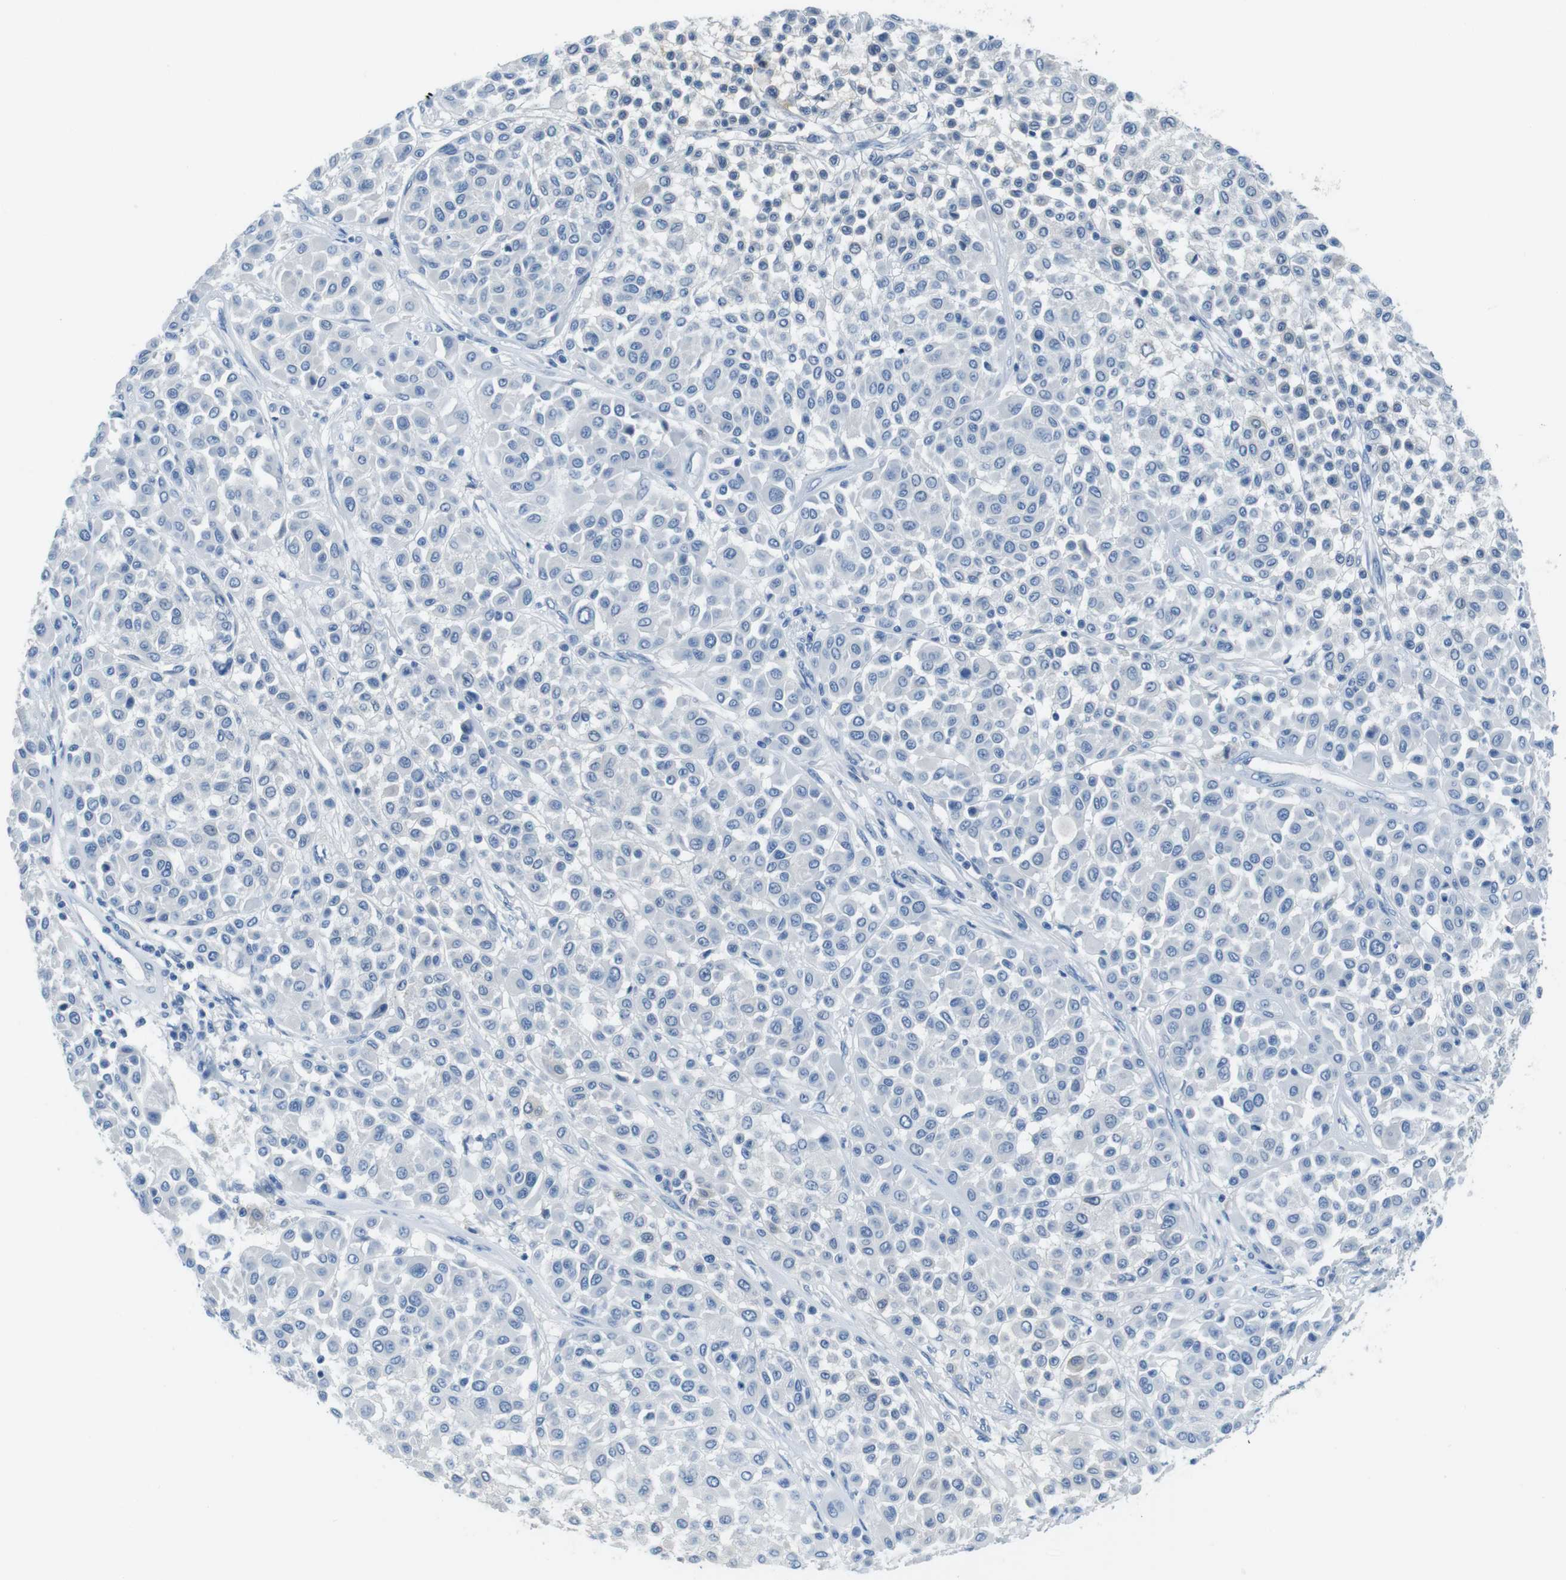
{"staining": {"intensity": "negative", "quantity": "none", "location": "none"}, "tissue": "melanoma", "cell_type": "Tumor cells", "image_type": "cancer", "snomed": [{"axis": "morphology", "description": "Malignant melanoma, Metastatic site"}, {"axis": "topography", "description": "Soft tissue"}], "caption": "Tumor cells show no significant expression in malignant melanoma (metastatic site).", "gene": "SLC35A3", "patient": {"sex": "male", "age": 41}}